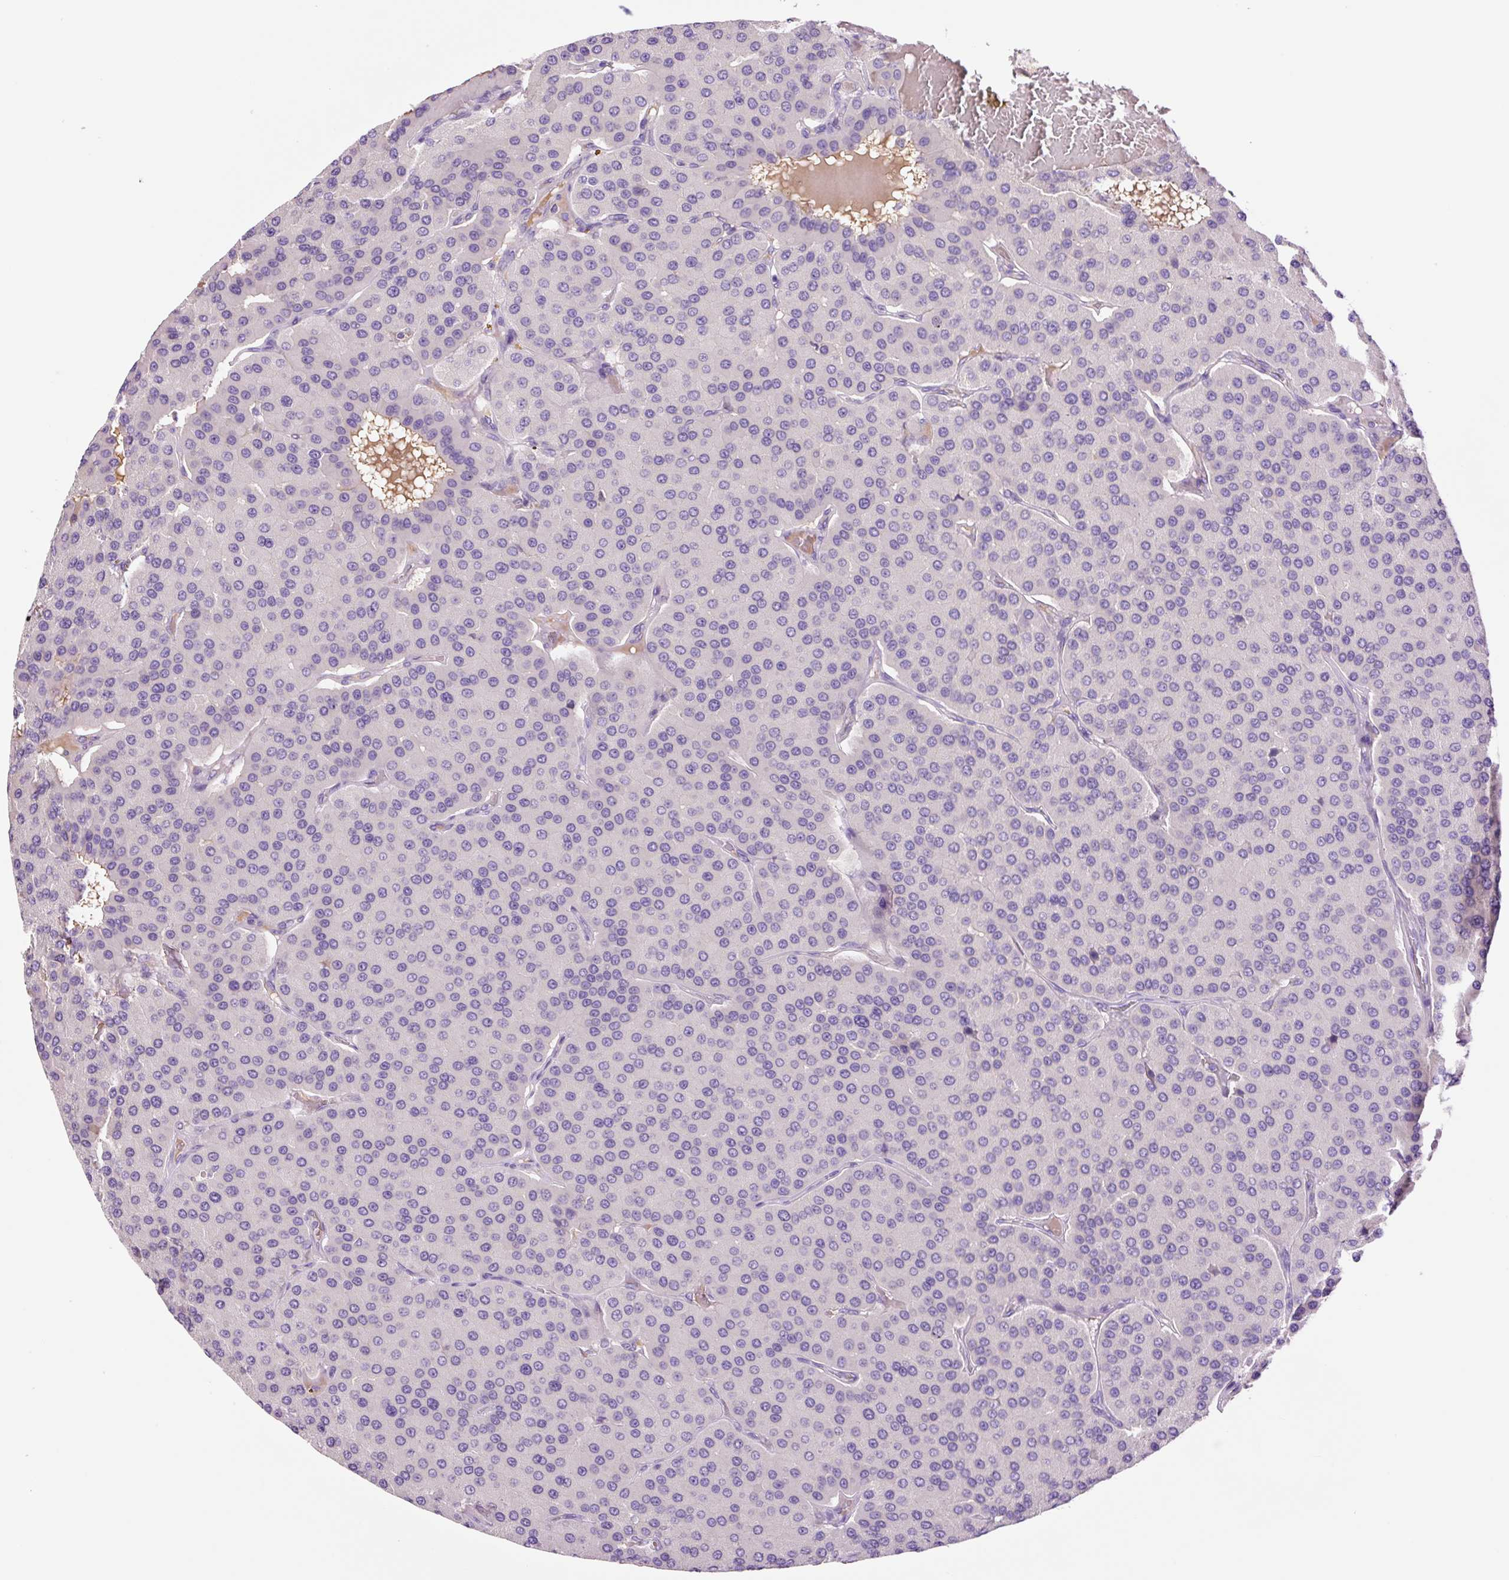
{"staining": {"intensity": "negative", "quantity": "none", "location": "none"}, "tissue": "parathyroid gland", "cell_type": "Glandular cells", "image_type": "normal", "snomed": [{"axis": "morphology", "description": "Normal tissue, NOS"}, {"axis": "morphology", "description": "Adenoma, NOS"}, {"axis": "topography", "description": "Parathyroid gland"}], "caption": "Micrograph shows no protein positivity in glandular cells of unremarkable parathyroid gland.", "gene": "DPPA4", "patient": {"sex": "female", "age": 86}}